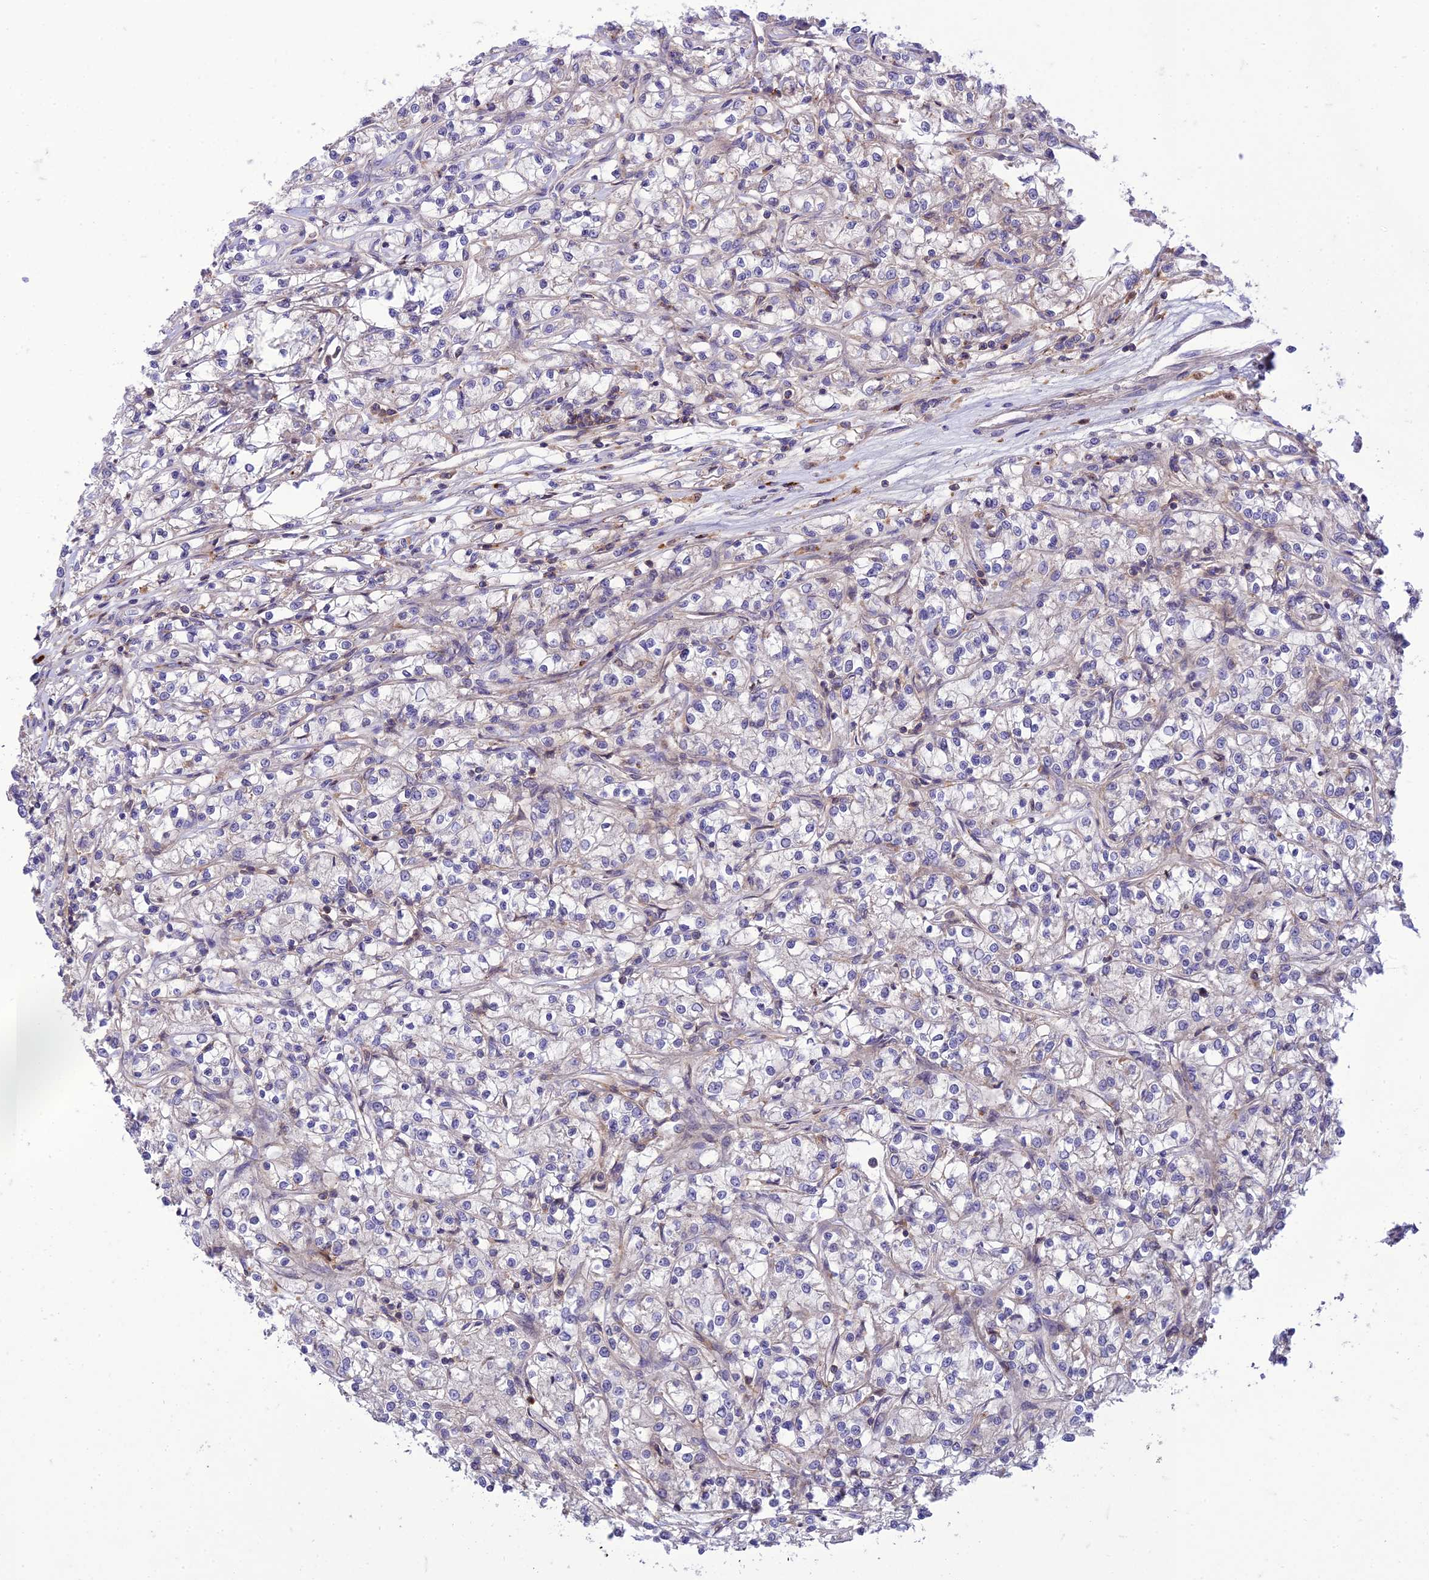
{"staining": {"intensity": "negative", "quantity": "none", "location": "none"}, "tissue": "renal cancer", "cell_type": "Tumor cells", "image_type": "cancer", "snomed": [{"axis": "morphology", "description": "Adenocarcinoma, NOS"}, {"axis": "topography", "description": "Kidney"}], "caption": "Adenocarcinoma (renal) was stained to show a protein in brown. There is no significant staining in tumor cells.", "gene": "IRAK3", "patient": {"sex": "female", "age": 59}}